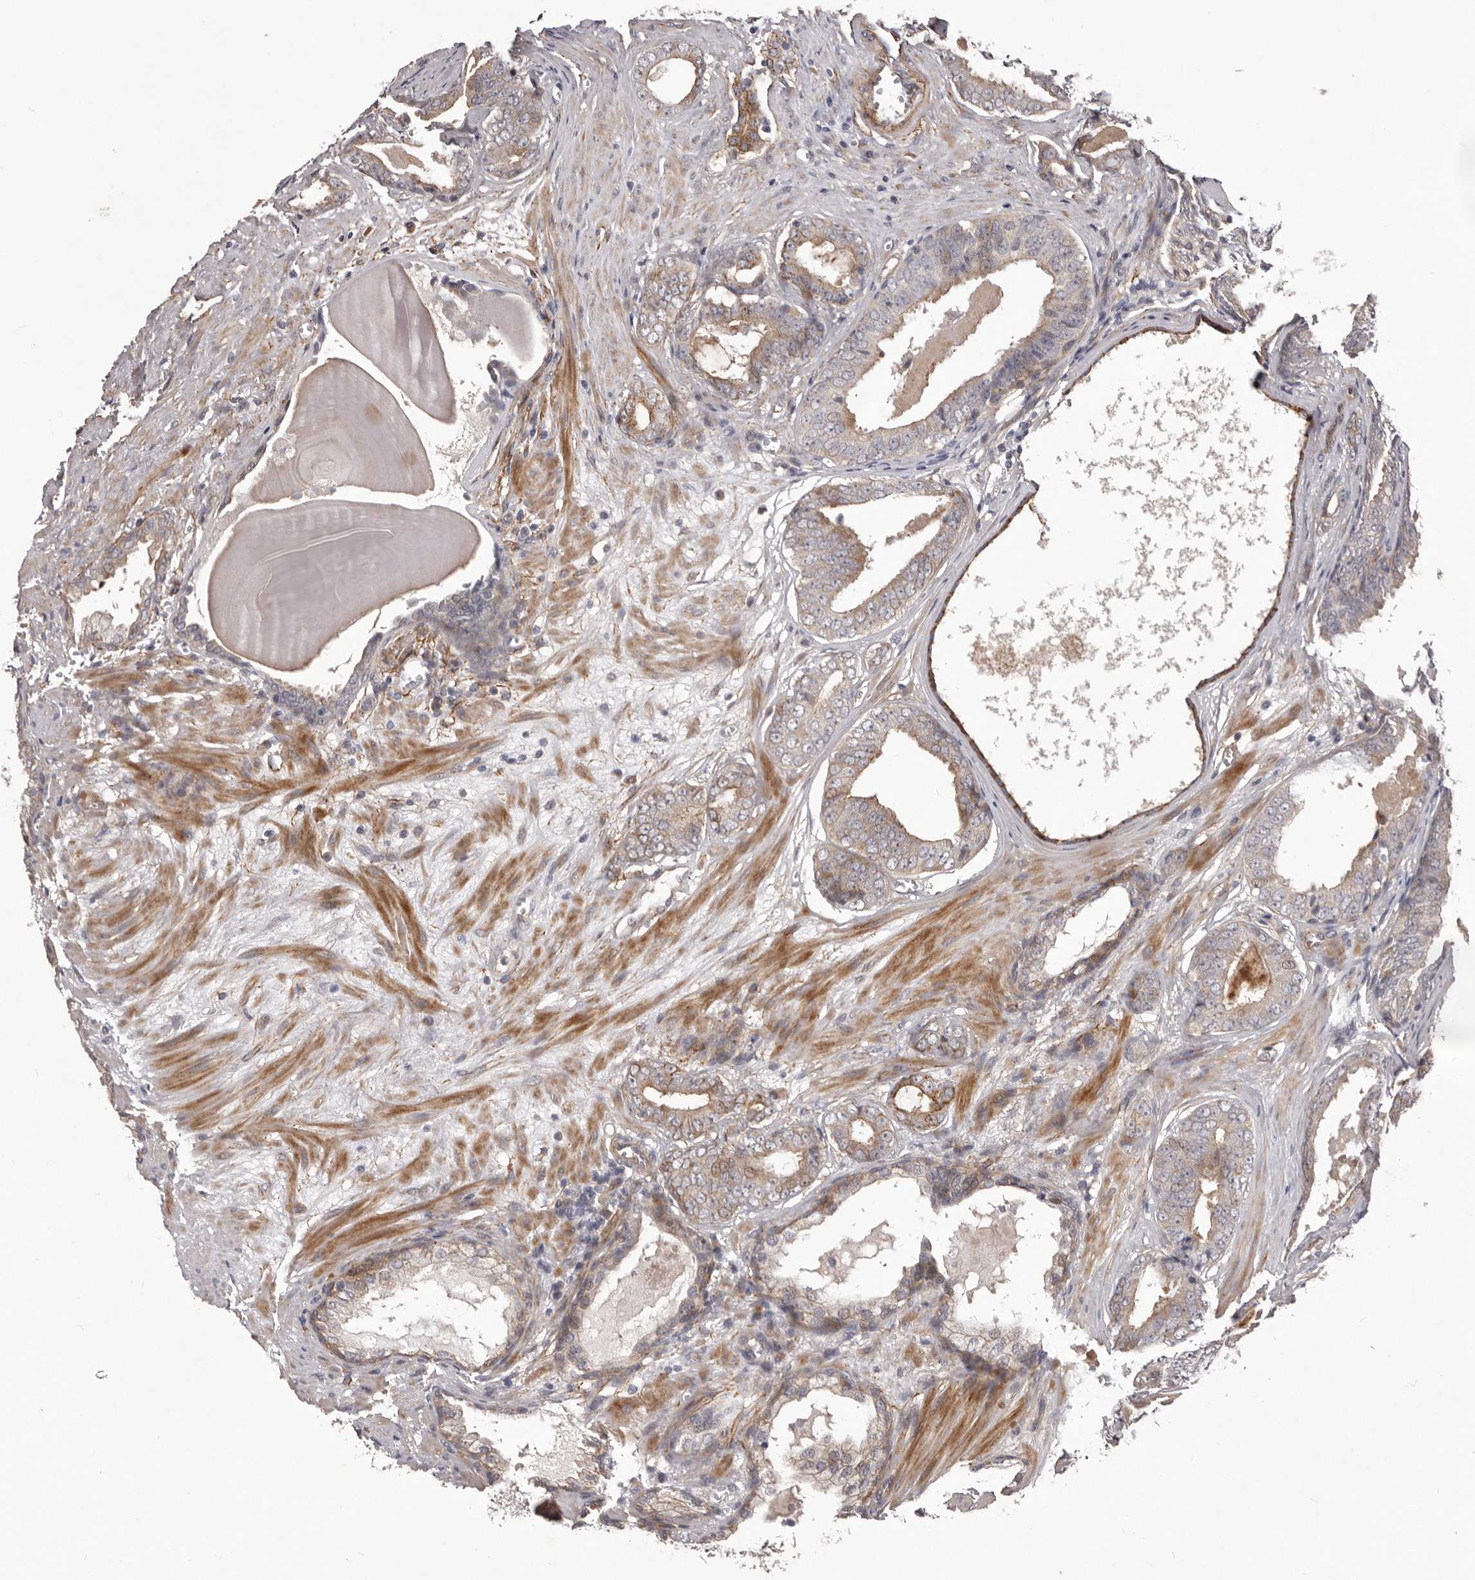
{"staining": {"intensity": "weak", "quantity": "25%-75%", "location": "cytoplasmic/membranous"}, "tissue": "prostate cancer", "cell_type": "Tumor cells", "image_type": "cancer", "snomed": [{"axis": "morphology", "description": "Adenocarcinoma, Medium grade"}, {"axis": "topography", "description": "Prostate"}], "caption": "Protein analysis of prostate cancer (adenocarcinoma (medium-grade)) tissue displays weak cytoplasmic/membranous positivity in approximately 25%-75% of tumor cells.", "gene": "HBS1L", "patient": {"sex": "male", "age": 79}}